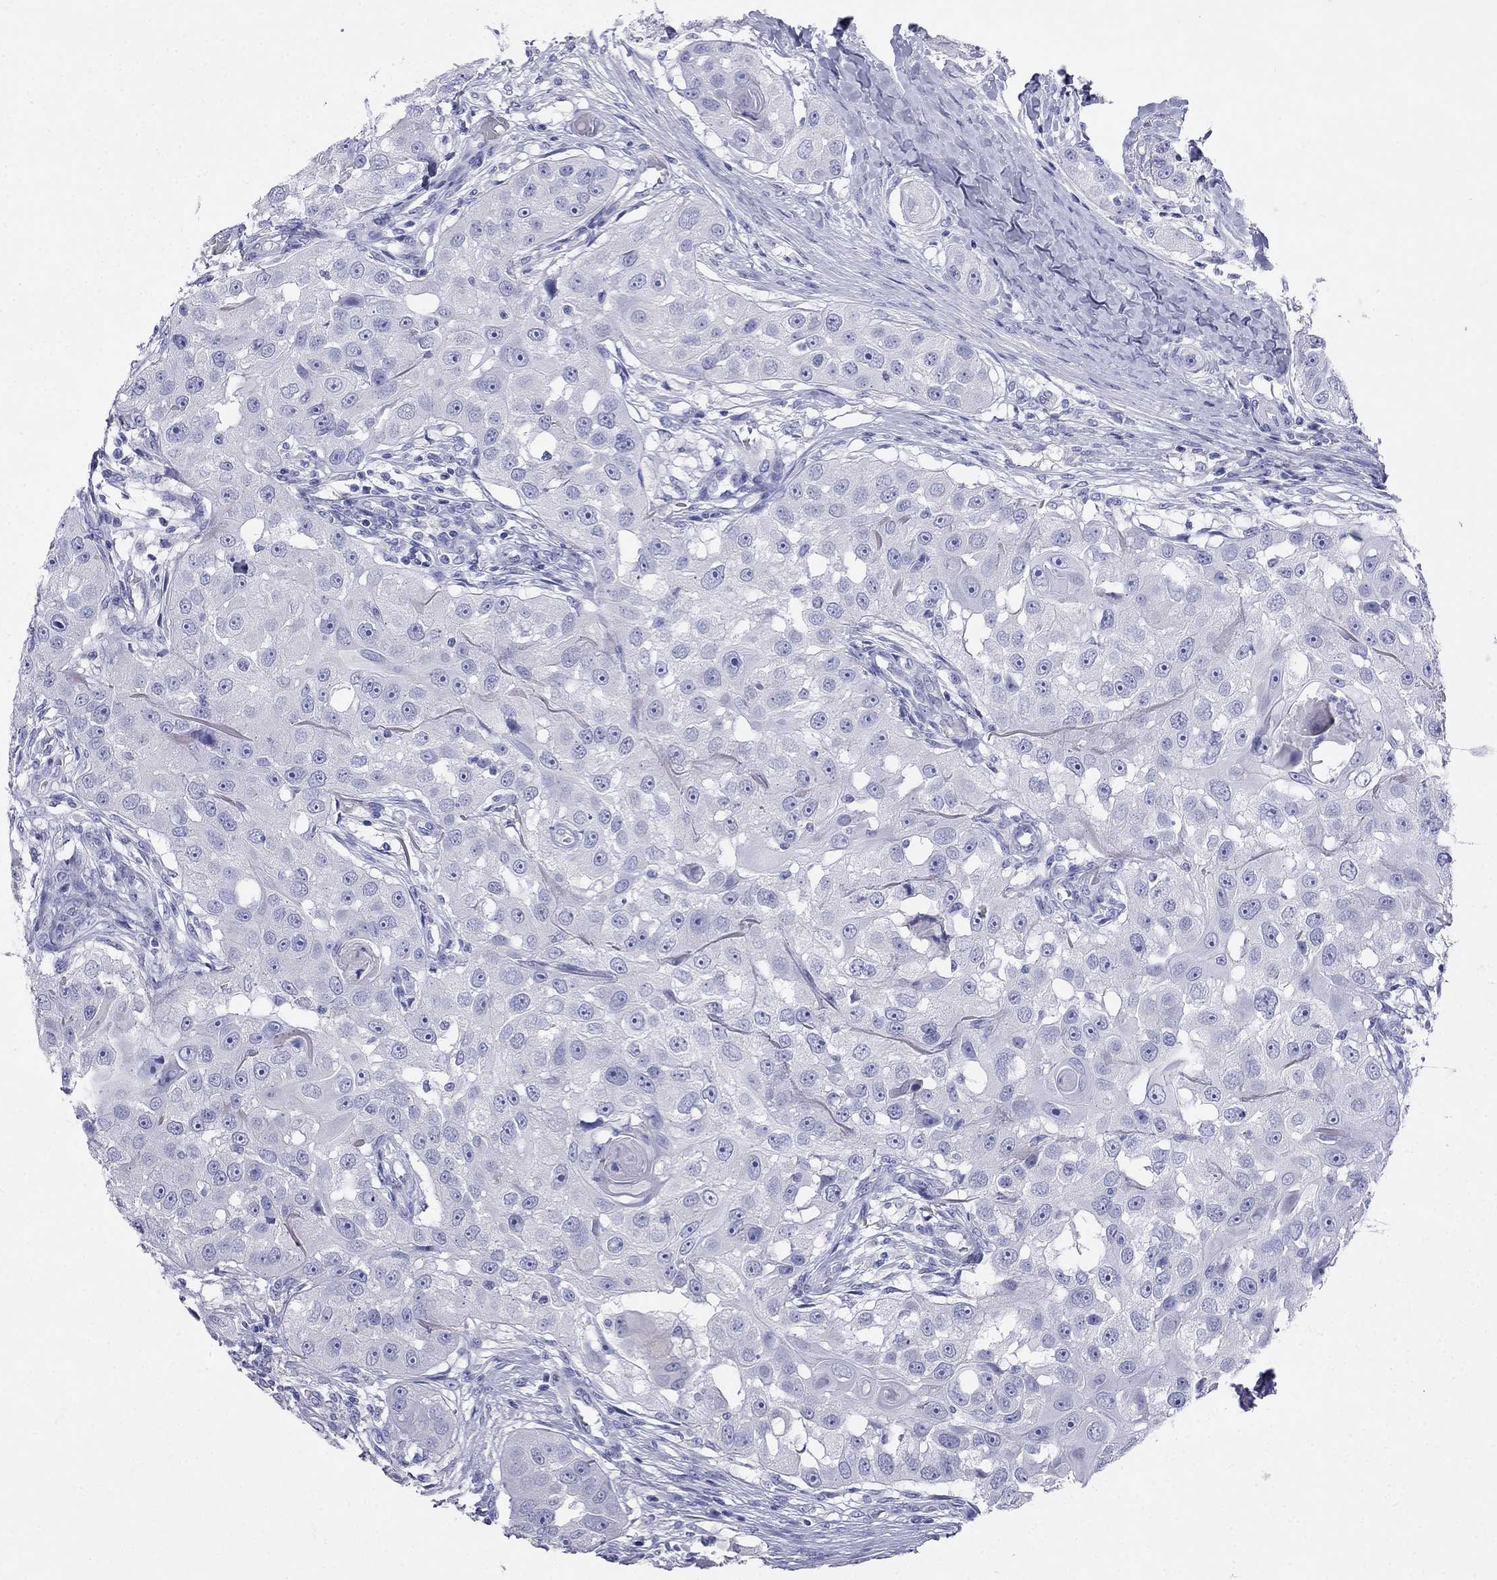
{"staining": {"intensity": "negative", "quantity": "none", "location": "none"}, "tissue": "head and neck cancer", "cell_type": "Tumor cells", "image_type": "cancer", "snomed": [{"axis": "morphology", "description": "Squamous cell carcinoma, NOS"}, {"axis": "topography", "description": "Head-Neck"}], "caption": "An IHC image of head and neck cancer is shown. There is no staining in tumor cells of head and neck cancer.", "gene": "RFLNA", "patient": {"sex": "male", "age": 51}}